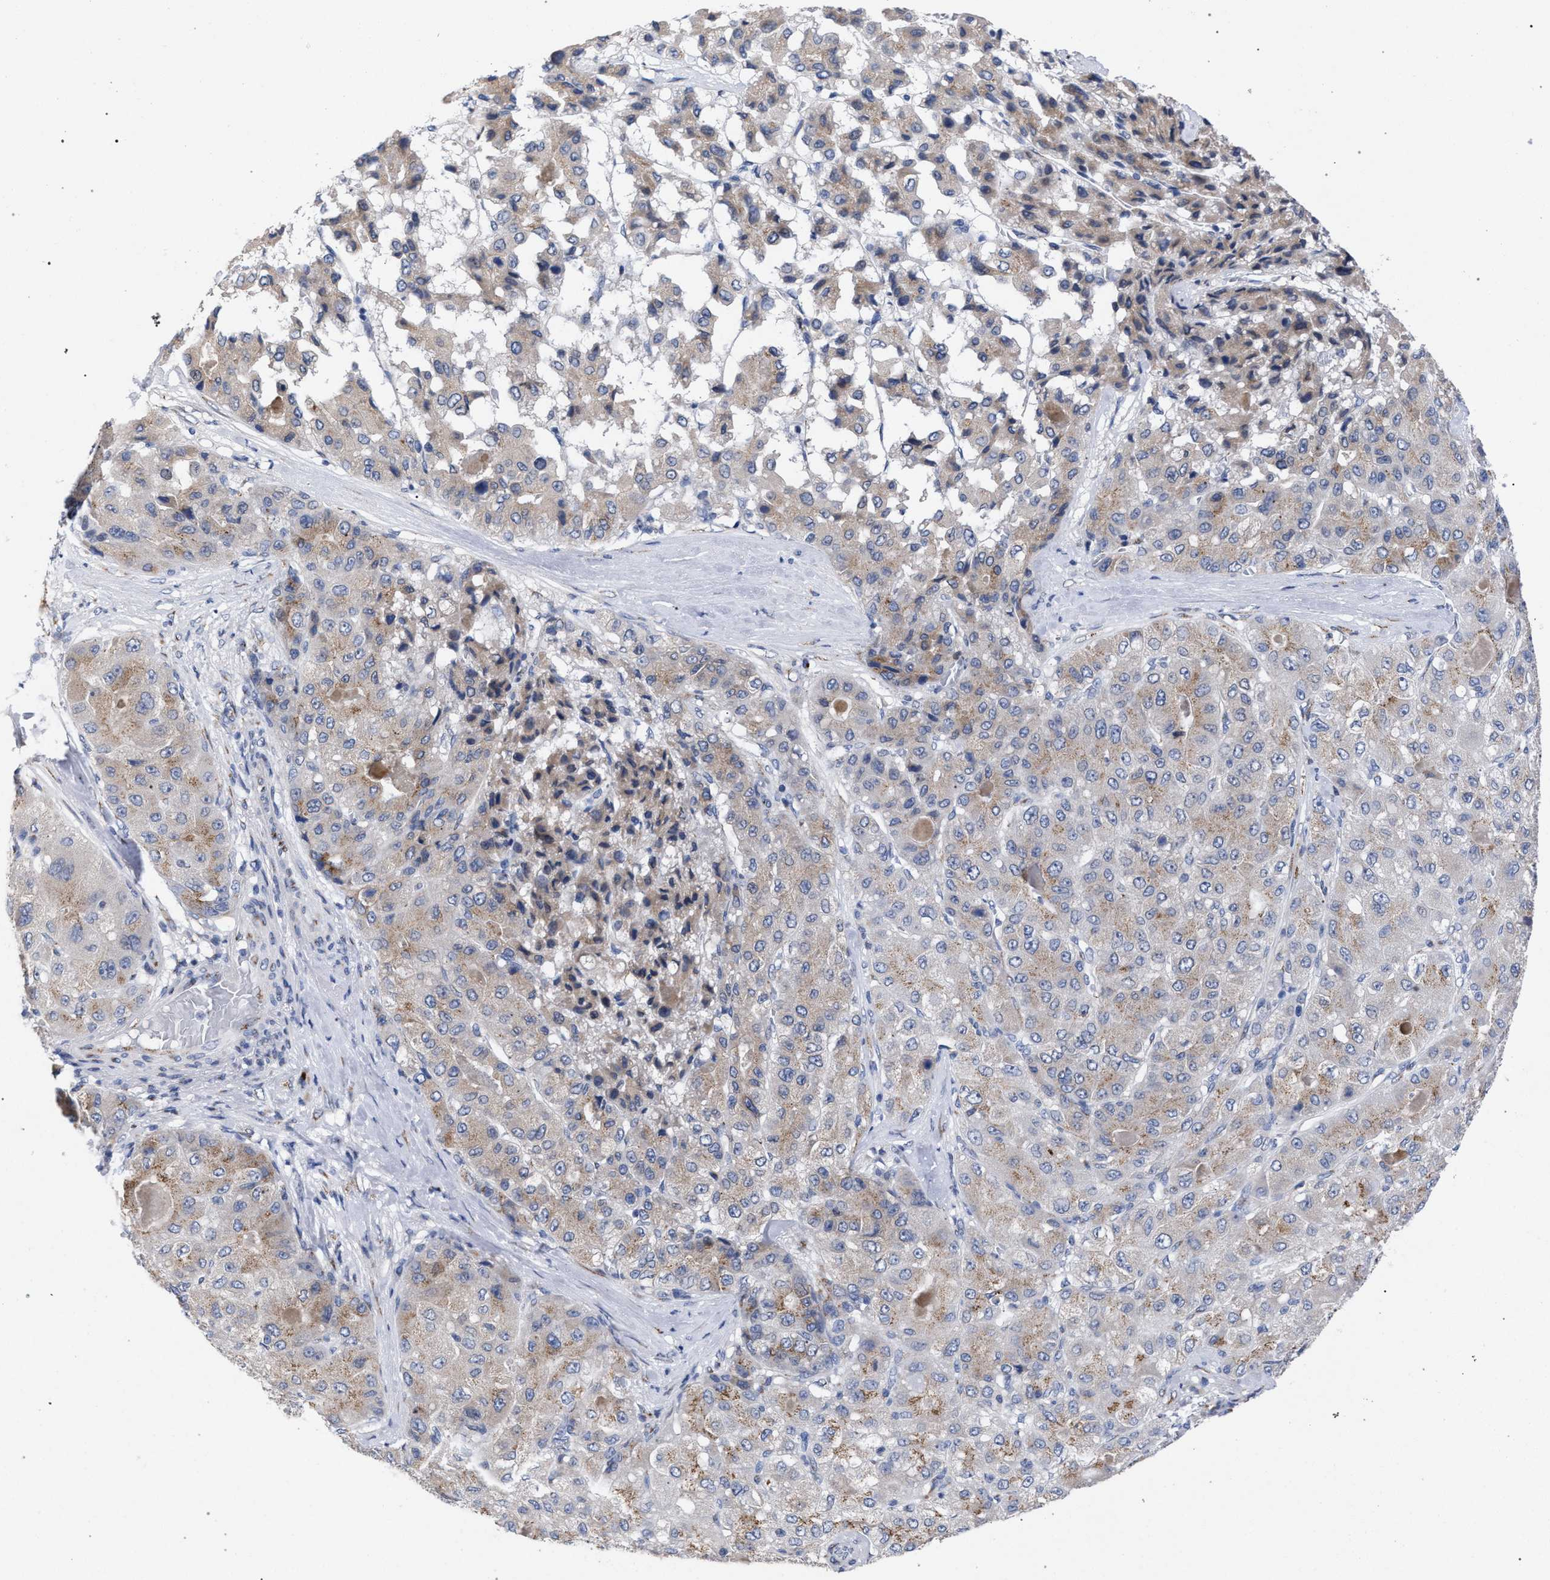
{"staining": {"intensity": "weak", "quantity": ">75%", "location": "cytoplasmic/membranous"}, "tissue": "liver cancer", "cell_type": "Tumor cells", "image_type": "cancer", "snomed": [{"axis": "morphology", "description": "Carcinoma, Hepatocellular, NOS"}, {"axis": "topography", "description": "Liver"}], "caption": "This is an image of IHC staining of liver cancer, which shows weak expression in the cytoplasmic/membranous of tumor cells.", "gene": "GOLGA2", "patient": {"sex": "male", "age": 80}}